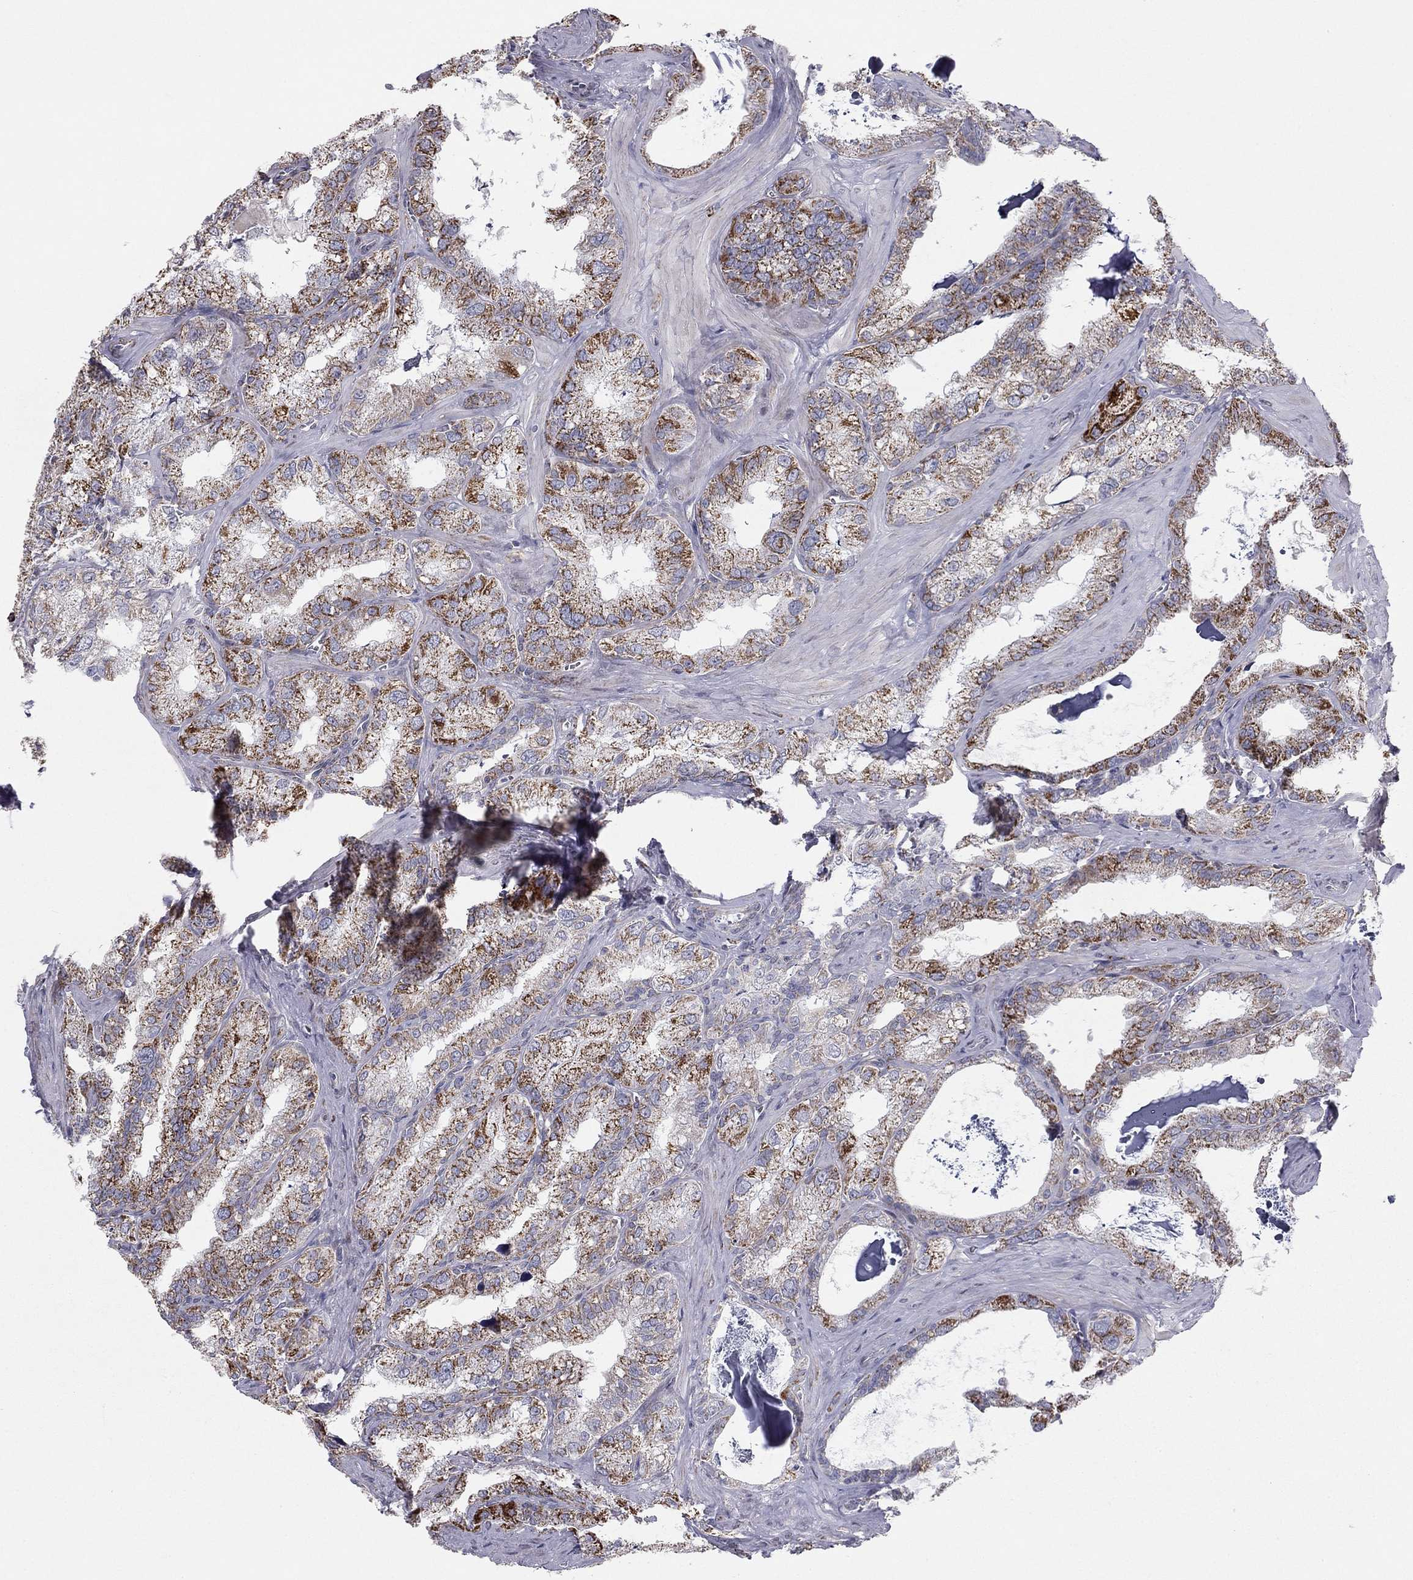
{"staining": {"intensity": "strong", "quantity": "25%-75%", "location": "cytoplasmic/membranous"}, "tissue": "seminal vesicle", "cell_type": "Glandular cells", "image_type": "normal", "snomed": [{"axis": "morphology", "description": "Normal tissue, NOS"}, {"axis": "topography", "description": "Seminal veicle"}], "caption": "This micrograph exhibits unremarkable seminal vesicle stained with immunohistochemistry (IHC) to label a protein in brown. The cytoplasmic/membranous of glandular cells show strong positivity for the protein. Nuclei are counter-stained blue.", "gene": "NDUFV1", "patient": {"sex": "male", "age": 57}}